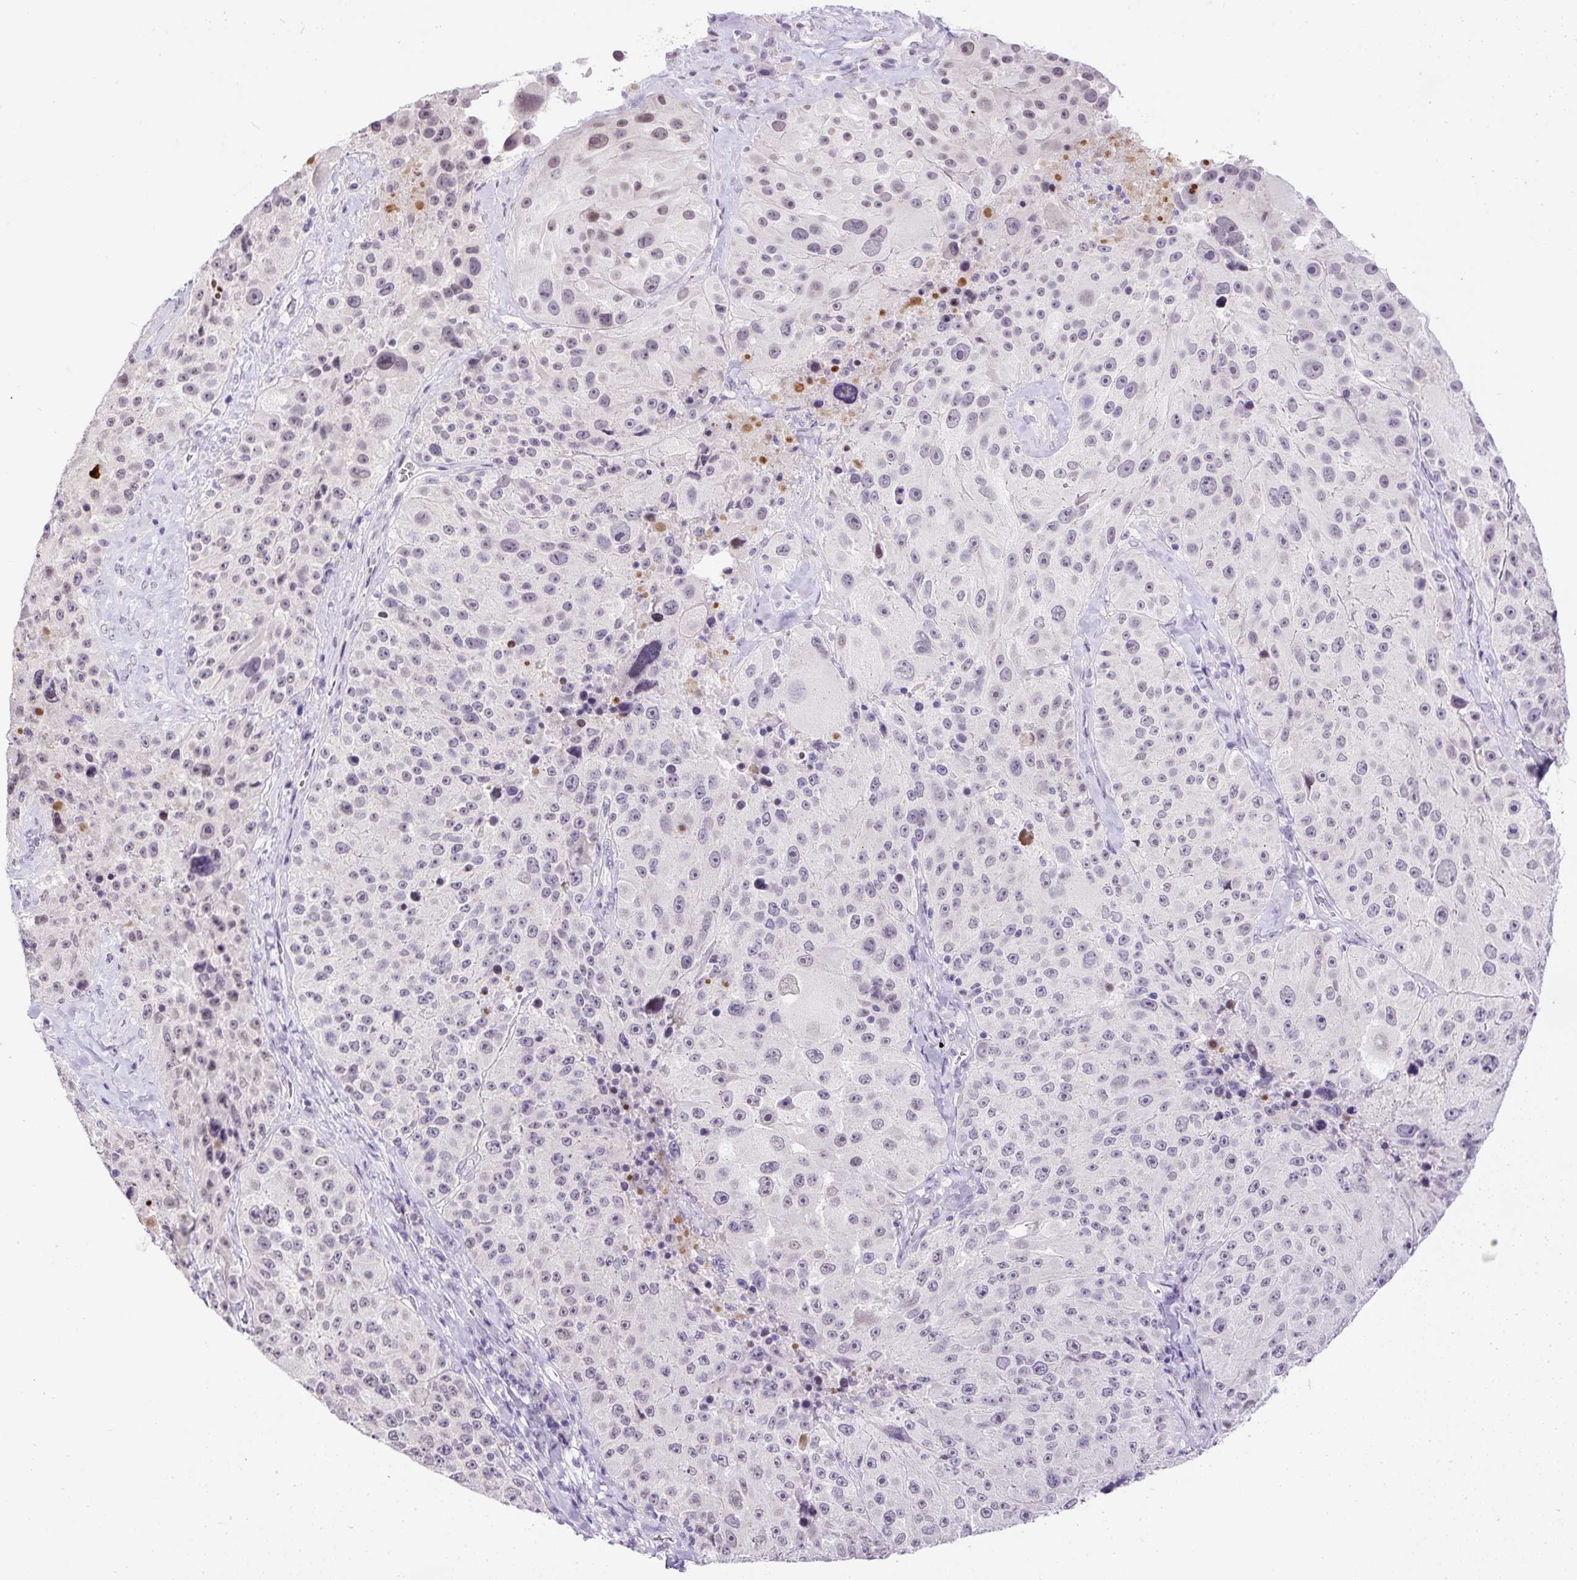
{"staining": {"intensity": "weak", "quantity": "<25%", "location": "nuclear"}, "tissue": "melanoma", "cell_type": "Tumor cells", "image_type": "cancer", "snomed": [{"axis": "morphology", "description": "Malignant melanoma, Metastatic site"}, {"axis": "topography", "description": "Lymph node"}], "caption": "This is a photomicrograph of immunohistochemistry (IHC) staining of malignant melanoma (metastatic site), which shows no staining in tumor cells.", "gene": "WNT10B", "patient": {"sex": "male", "age": 62}}